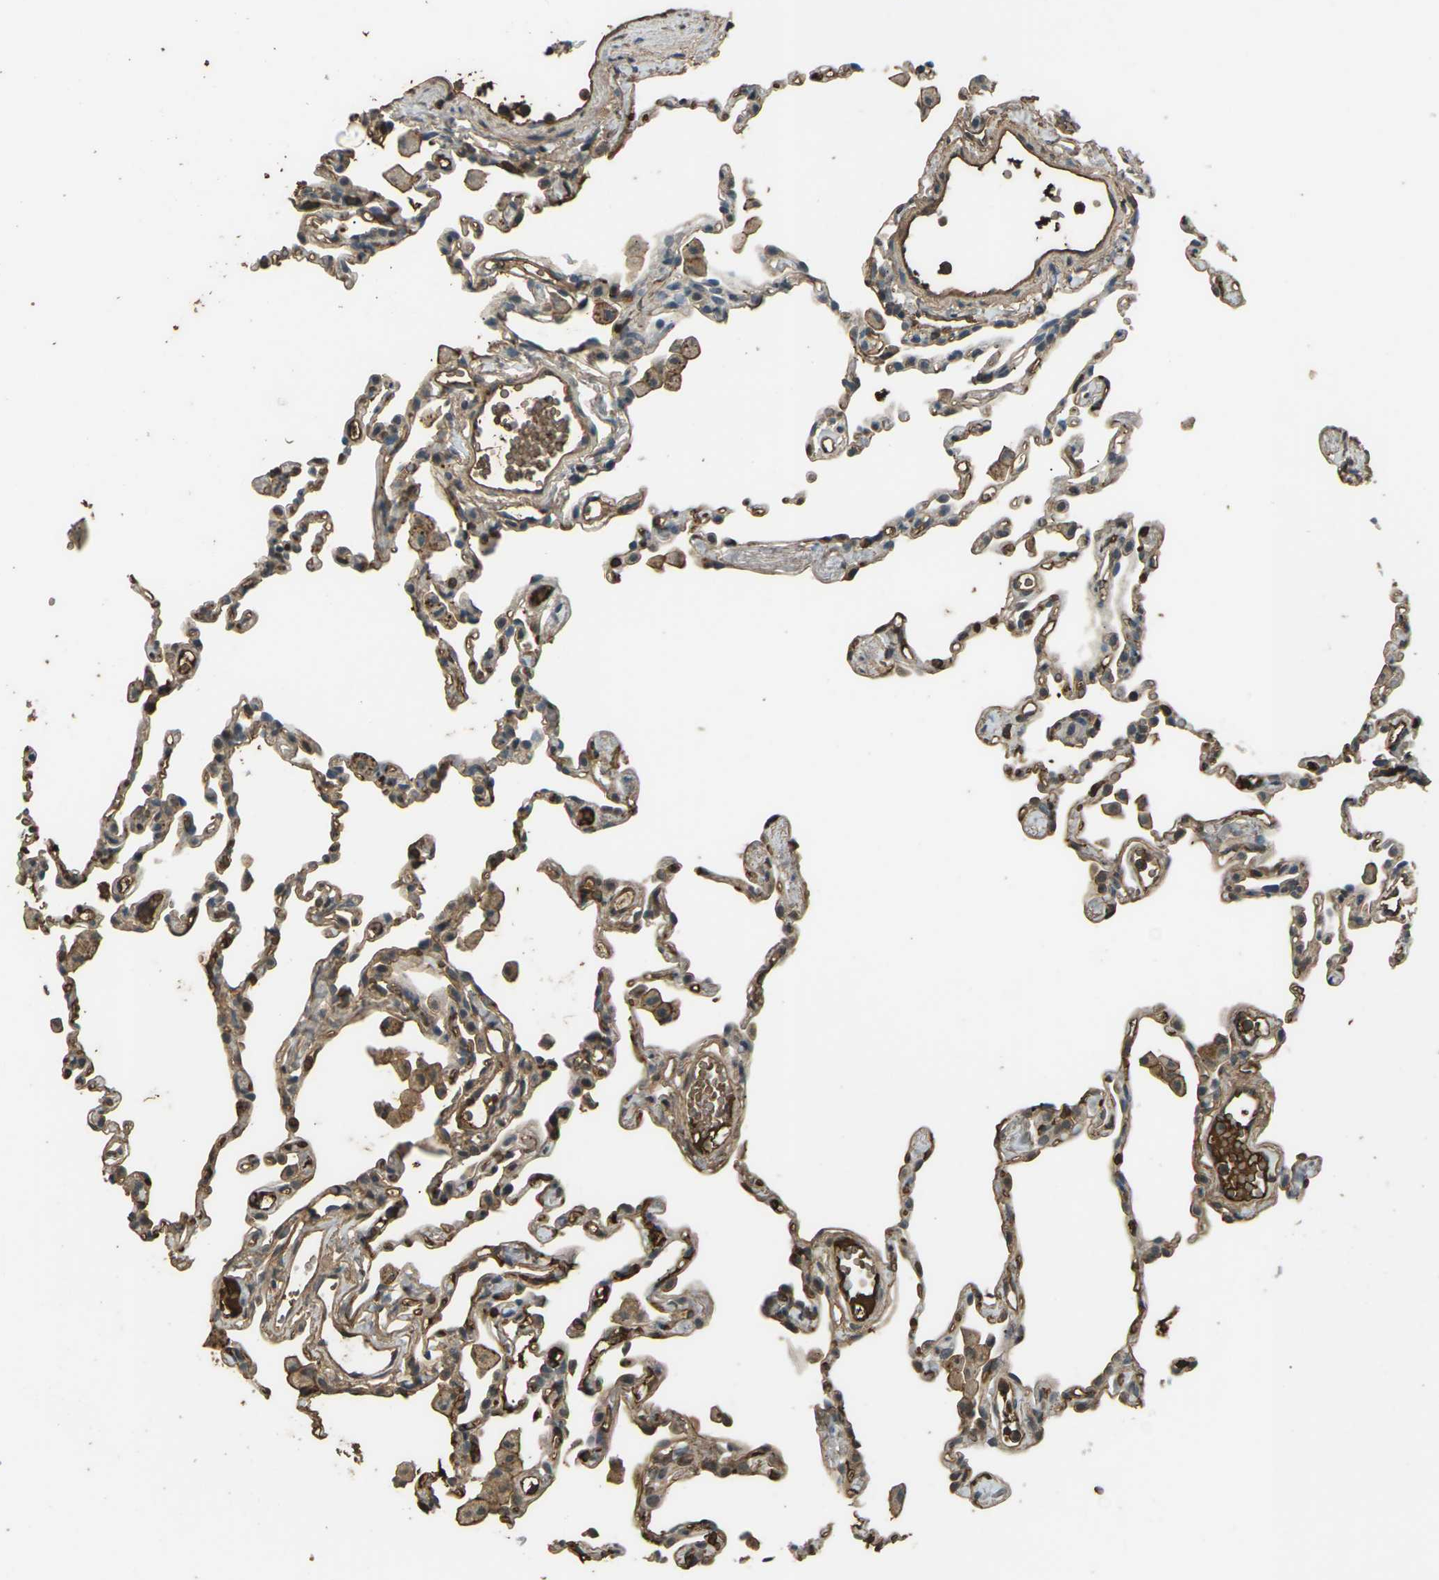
{"staining": {"intensity": "moderate", "quantity": ">75%", "location": "cytoplasmic/membranous"}, "tissue": "lung", "cell_type": "Alveolar cells", "image_type": "normal", "snomed": [{"axis": "morphology", "description": "Normal tissue, NOS"}, {"axis": "topography", "description": "Lung"}], "caption": "The image exhibits staining of normal lung, revealing moderate cytoplasmic/membranous protein staining (brown color) within alveolar cells. (DAB (3,3'-diaminobenzidine) IHC with brightfield microscopy, high magnification).", "gene": "CYP1B1", "patient": {"sex": "female", "age": 49}}